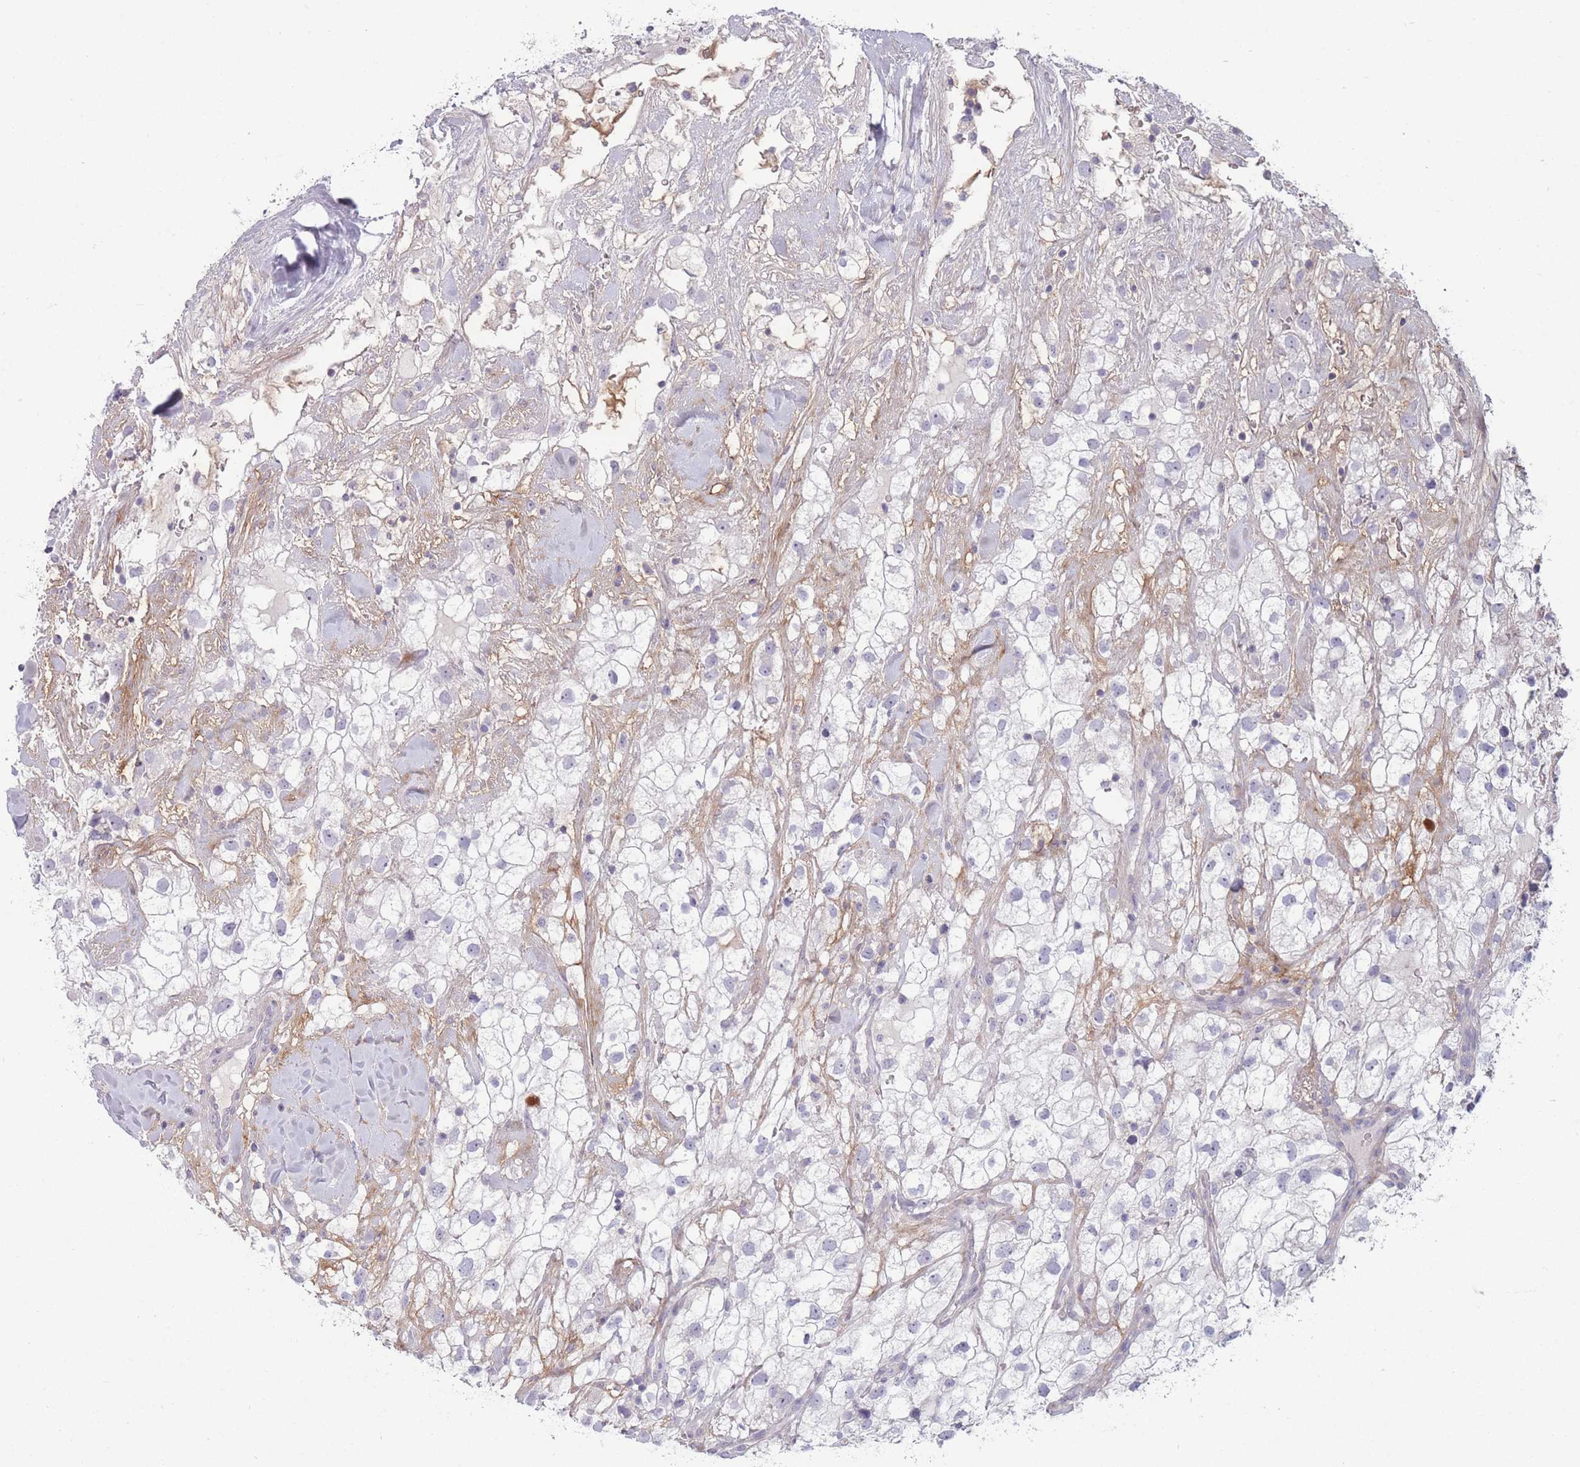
{"staining": {"intensity": "negative", "quantity": "none", "location": "none"}, "tissue": "renal cancer", "cell_type": "Tumor cells", "image_type": "cancer", "snomed": [{"axis": "morphology", "description": "Adenocarcinoma, NOS"}, {"axis": "topography", "description": "Kidney"}], "caption": "An immunohistochemistry (IHC) image of renal adenocarcinoma is shown. There is no staining in tumor cells of renal adenocarcinoma.", "gene": "PAIP2B", "patient": {"sex": "male", "age": 59}}